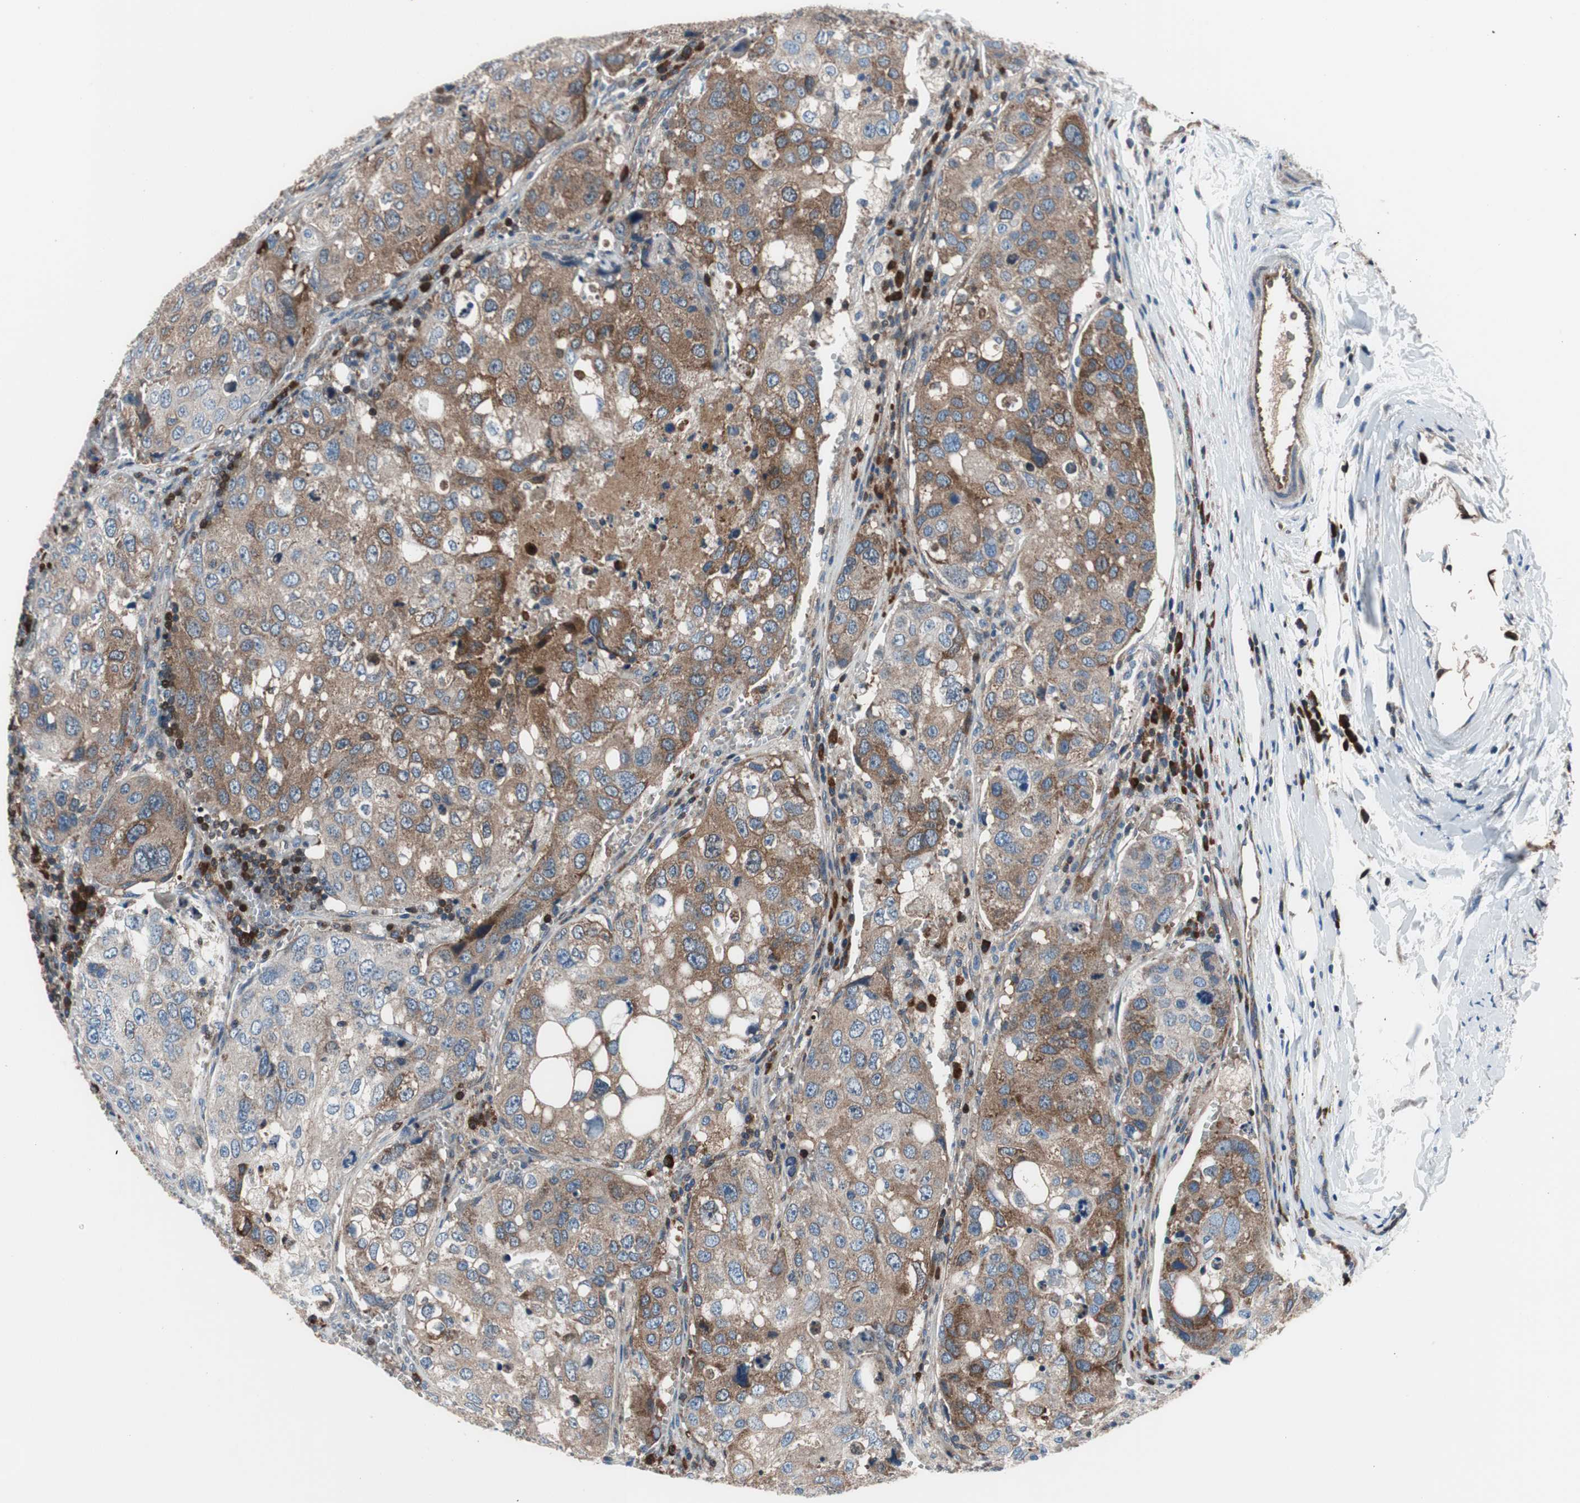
{"staining": {"intensity": "moderate", "quantity": "25%-75%", "location": "cytoplasmic/membranous"}, "tissue": "urothelial cancer", "cell_type": "Tumor cells", "image_type": "cancer", "snomed": [{"axis": "morphology", "description": "Urothelial carcinoma, High grade"}, {"axis": "topography", "description": "Lymph node"}, {"axis": "topography", "description": "Urinary bladder"}], "caption": "DAB immunohistochemical staining of human high-grade urothelial carcinoma reveals moderate cytoplasmic/membranous protein positivity in about 25%-75% of tumor cells.", "gene": "PRDX2", "patient": {"sex": "male", "age": 51}}